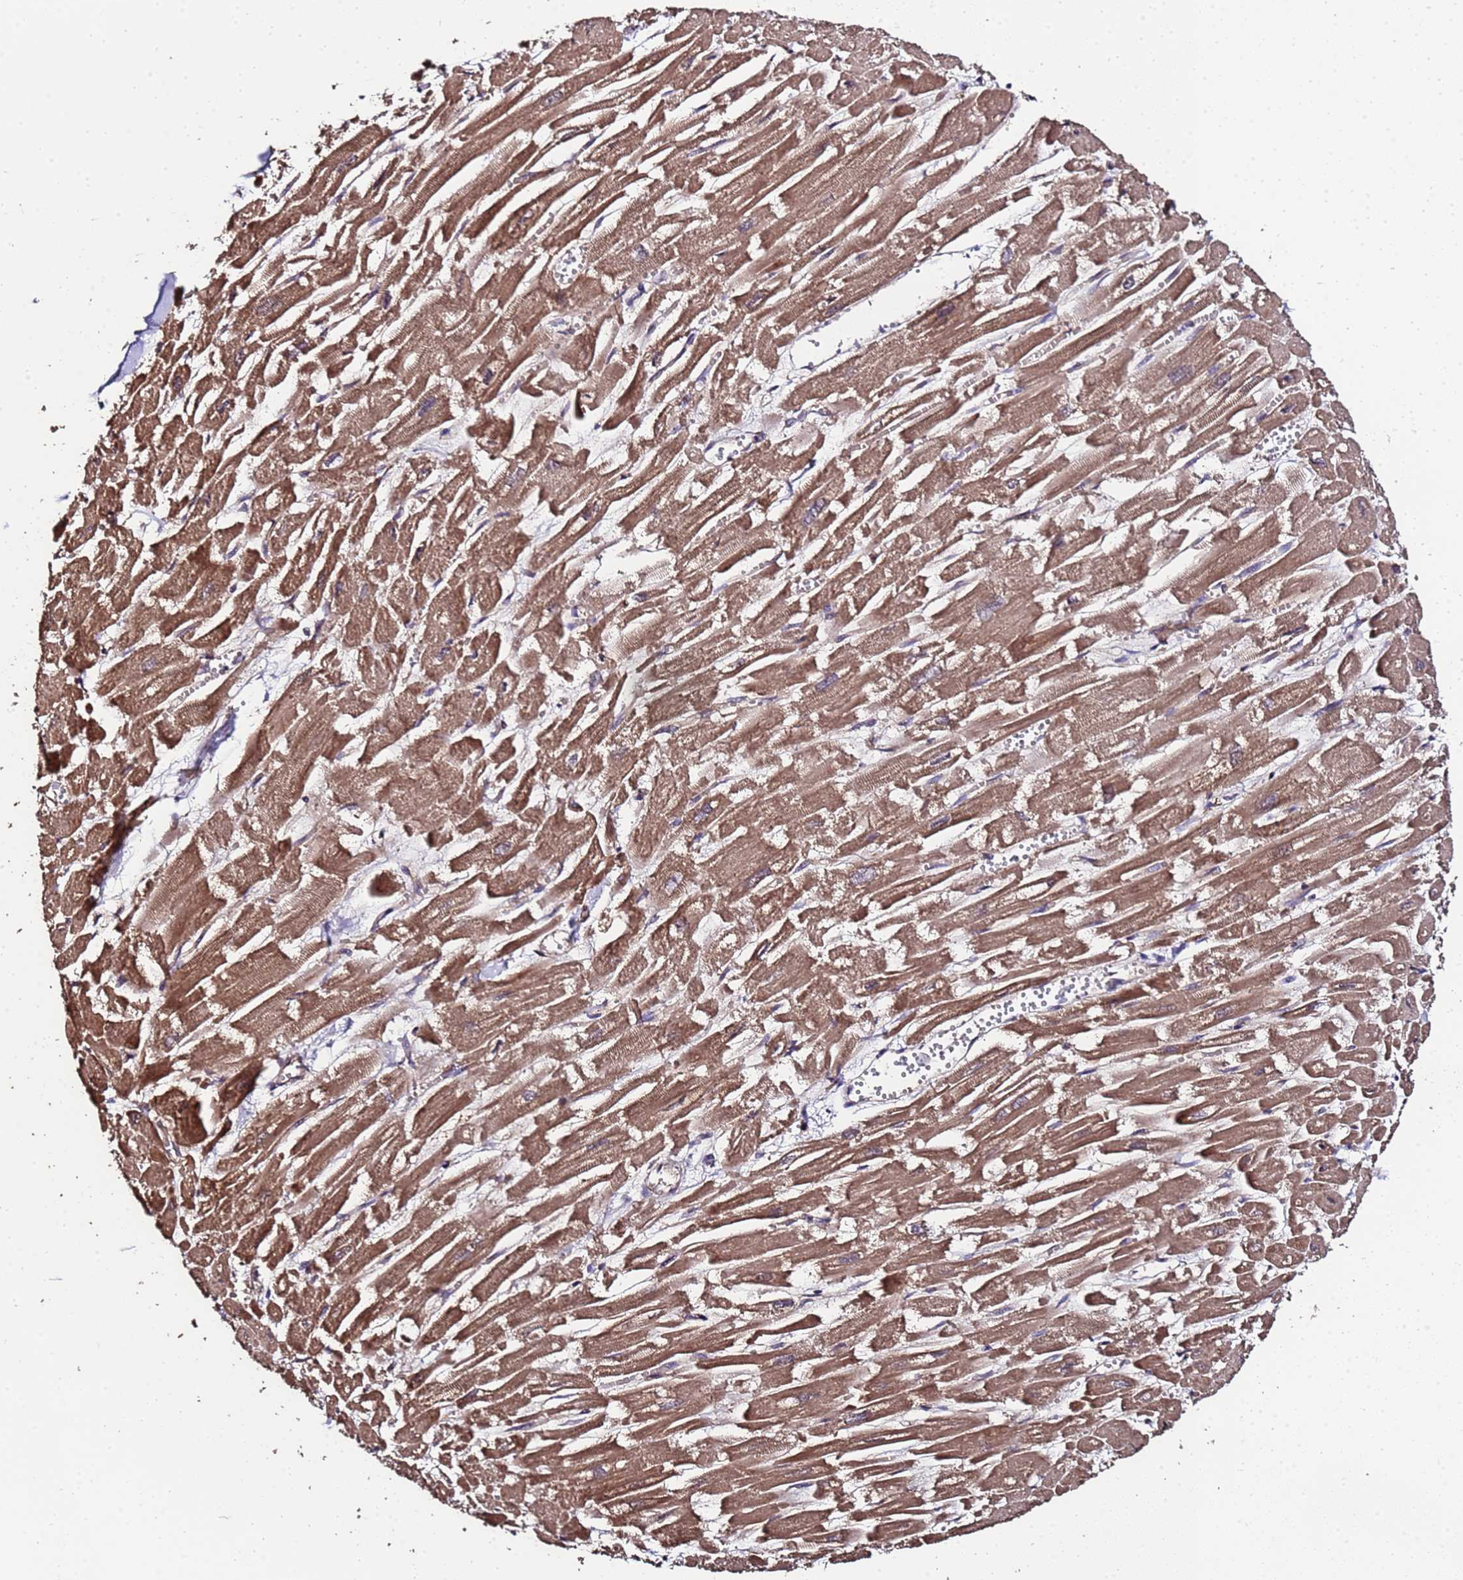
{"staining": {"intensity": "moderate", "quantity": ">75%", "location": "cytoplasmic/membranous"}, "tissue": "heart muscle", "cell_type": "Cardiomyocytes", "image_type": "normal", "snomed": [{"axis": "morphology", "description": "Normal tissue, NOS"}, {"axis": "topography", "description": "Heart"}], "caption": "Immunohistochemistry of normal human heart muscle exhibits medium levels of moderate cytoplasmic/membranous positivity in approximately >75% of cardiomyocytes. Using DAB (brown) and hematoxylin (blue) stains, captured at high magnification using brightfield microscopy.", "gene": "PRODH", "patient": {"sex": "male", "age": 54}}